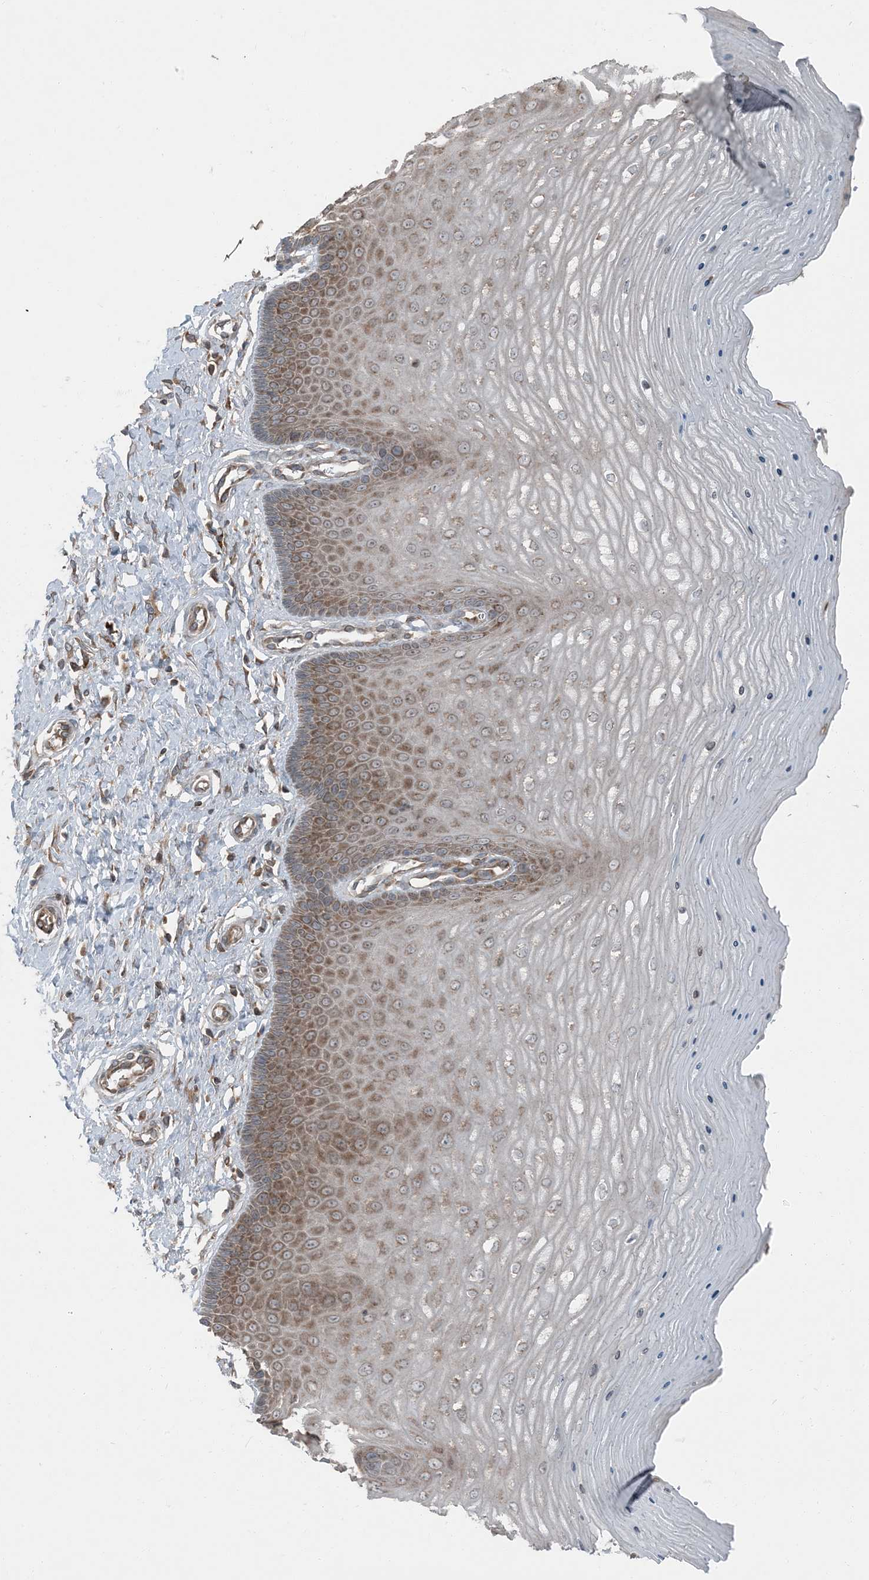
{"staining": {"intensity": "moderate", "quantity": ">75%", "location": "cytoplasmic/membranous"}, "tissue": "cervix", "cell_type": "Squamous epithelial cells", "image_type": "normal", "snomed": [{"axis": "morphology", "description": "Normal tissue, NOS"}, {"axis": "topography", "description": "Cervix"}], "caption": "Protein staining of normal cervix displays moderate cytoplasmic/membranous staining in about >75% of squamous epithelial cells.", "gene": "RAB3GAP1", "patient": {"sex": "female", "age": 55}}